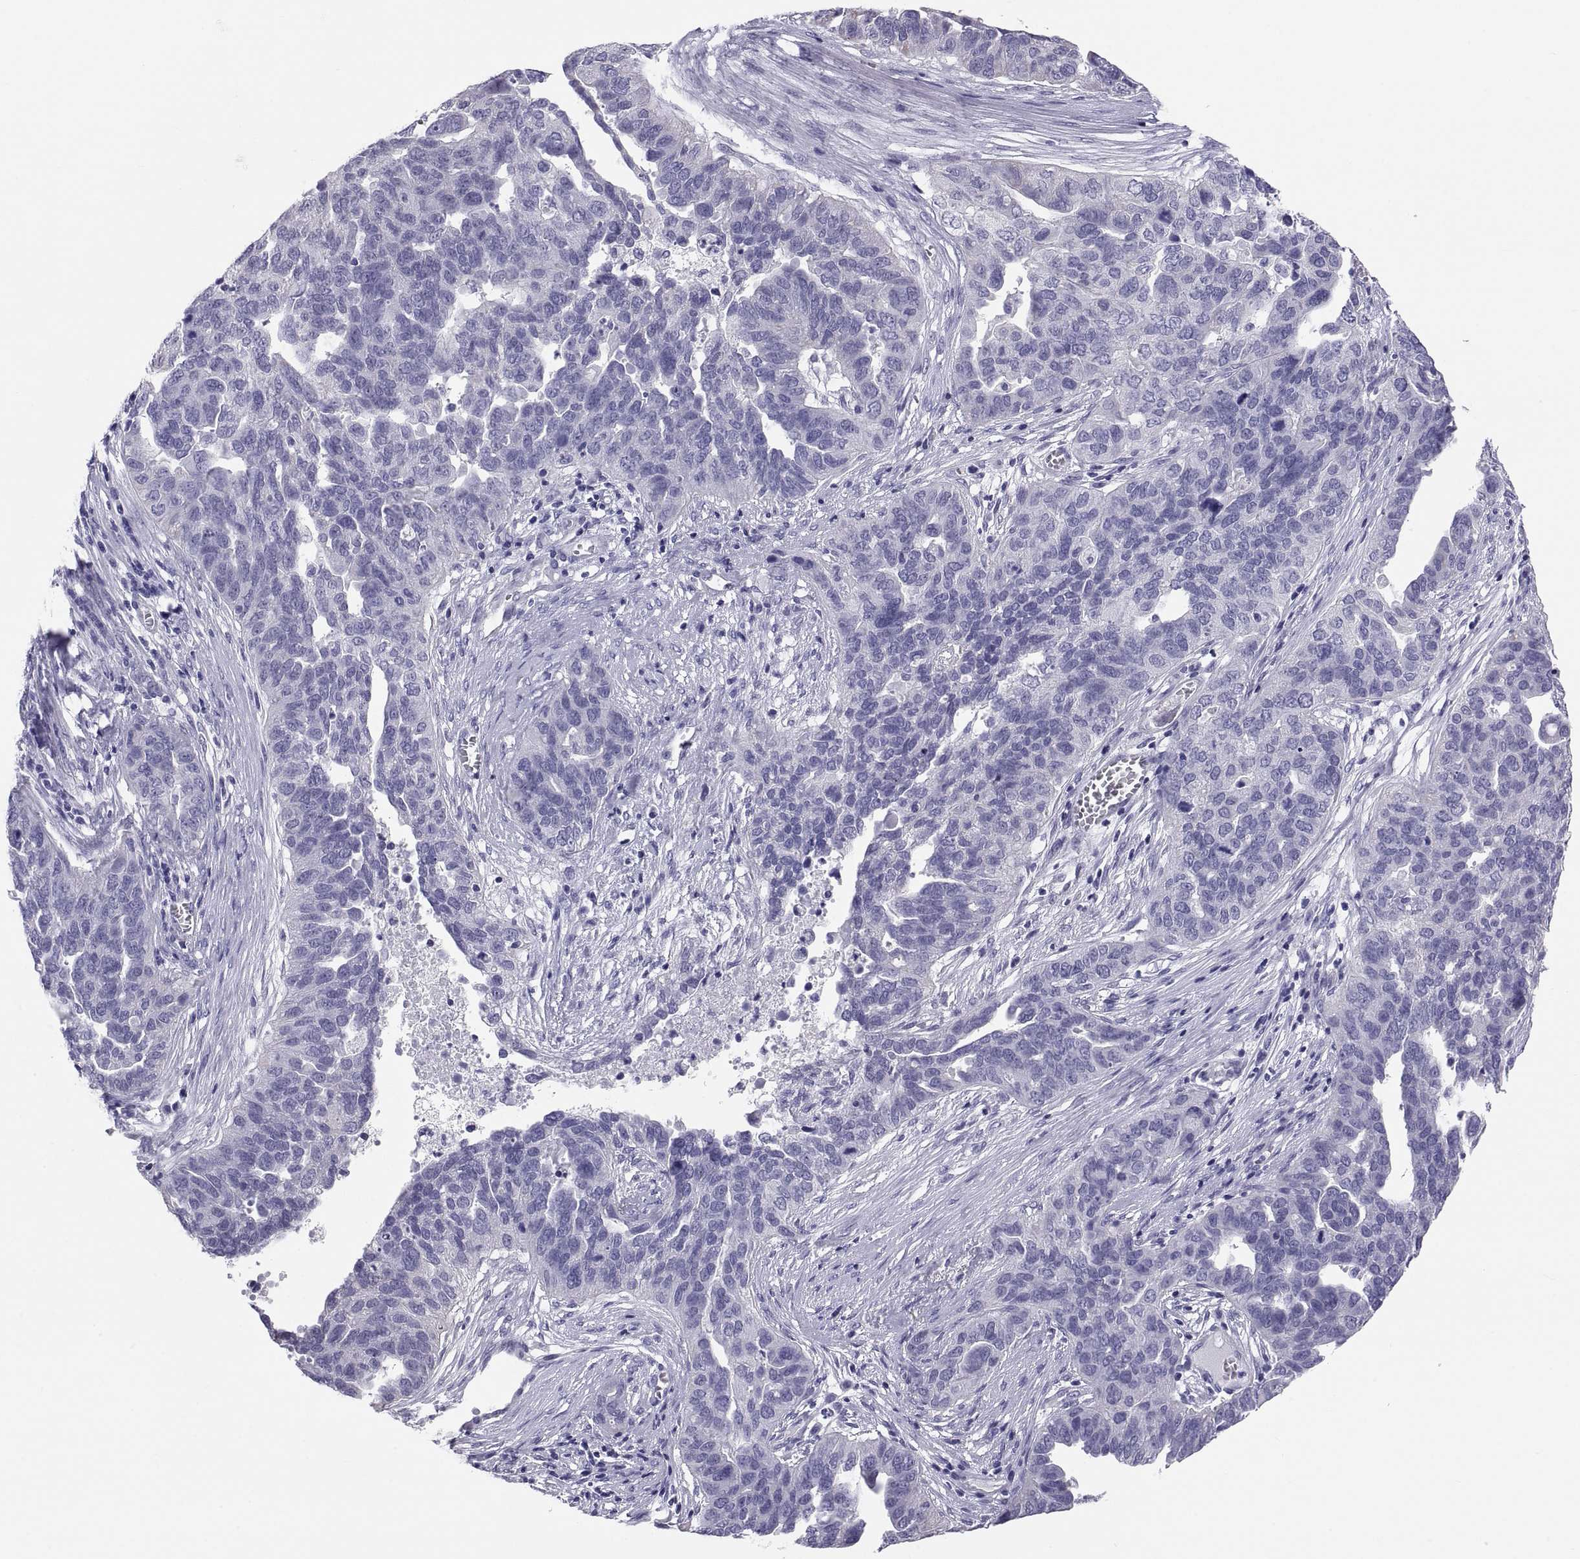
{"staining": {"intensity": "negative", "quantity": "none", "location": "none"}, "tissue": "ovarian cancer", "cell_type": "Tumor cells", "image_type": "cancer", "snomed": [{"axis": "morphology", "description": "Carcinoma, endometroid"}, {"axis": "topography", "description": "Soft tissue"}, {"axis": "topography", "description": "Ovary"}], "caption": "Ovarian cancer stained for a protein using immunohistochemistry reveals no positivity tumor cells.", "gene": "FAM170A", "patient": {"sex": "female", "age": 52}}